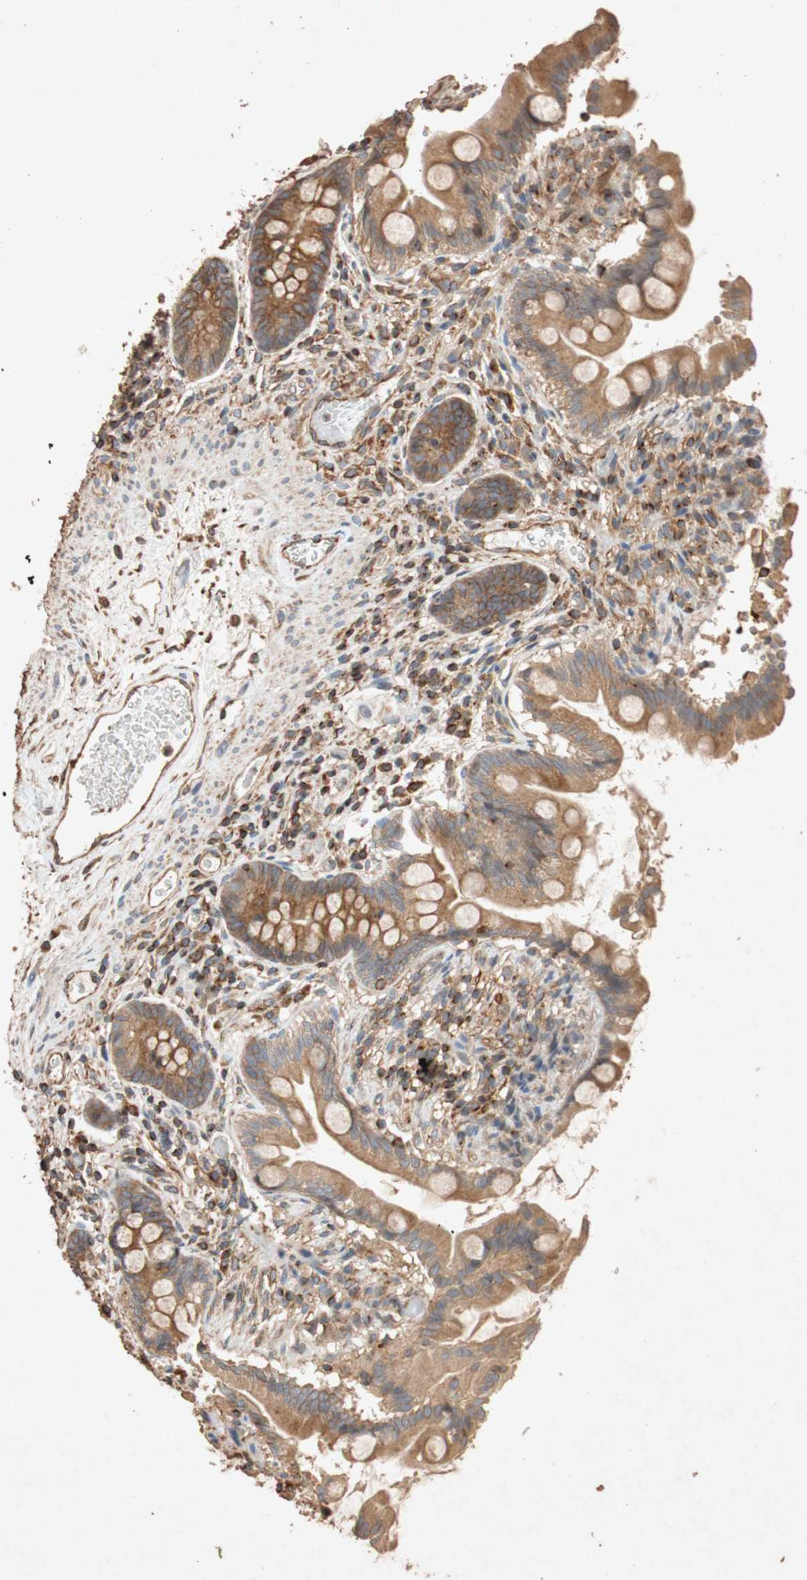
{"staining": {"intensity": "moderate", "quantity": ">75%", "location": "cytoplasmic/membranous"}, "tissue": "small intestine", "cell_type": "Glandular cells", "image_type": "normal", "snomed": [{"axis": "morphology", "description": "Normal tissue, NOS"}, {"axis": "topography", "description": "Small intestine"}], "caption": "Protein expression analysis of unremarkable human small intestine reveals moderate cytoplasmic/membranous positivity in approximately >75% of glandular cells. (DAB (3,3'-diaminobenzidine) IHC, brown staining for protein, blue staining for nuclei).", "gene": "TUBB", "patient": {"sex": "female", "age": 56}}